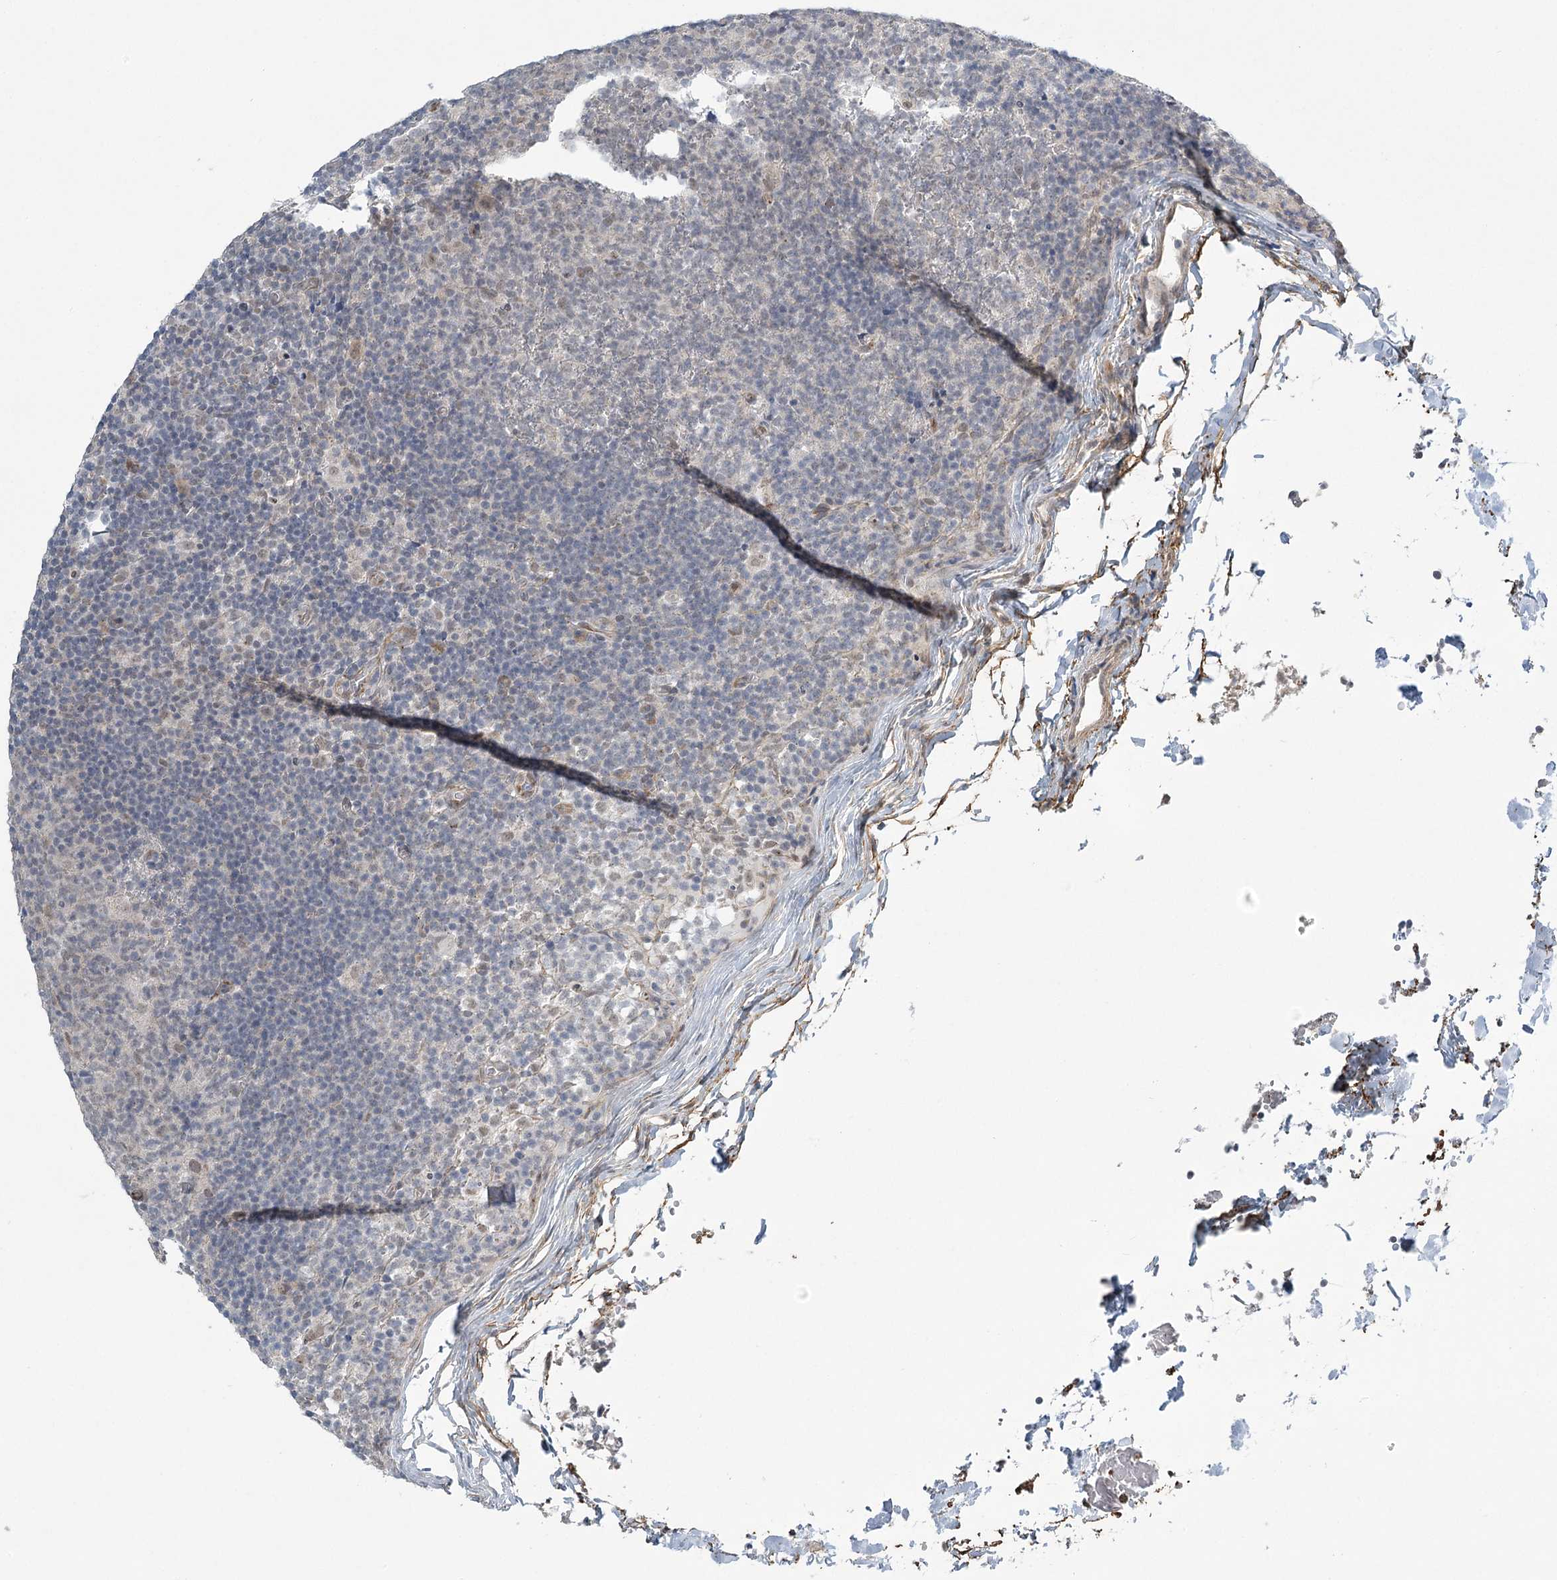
{"staining": {"intensity": "negative", "quantity": "none", "location": "none"}, "tissue": "lymph node", "cell_type": "Germinal center cells", "image_type": "normal", "snomed": [{"axis": "morphology", "description": "Normal tissue, NOS"}, {"axis": "morphology", "description": "Inflammation, NOS"}, {"axis": "topography", "description": "Lymph node"}], "caption": "DAB immunohistochemical staining of normal lymph node shows no significant positivity in germinal center cells. (IHC, brightfield microscopy, high magnification).", "gene": "MED28", "patient": {"sex": "male", "age": 55}}